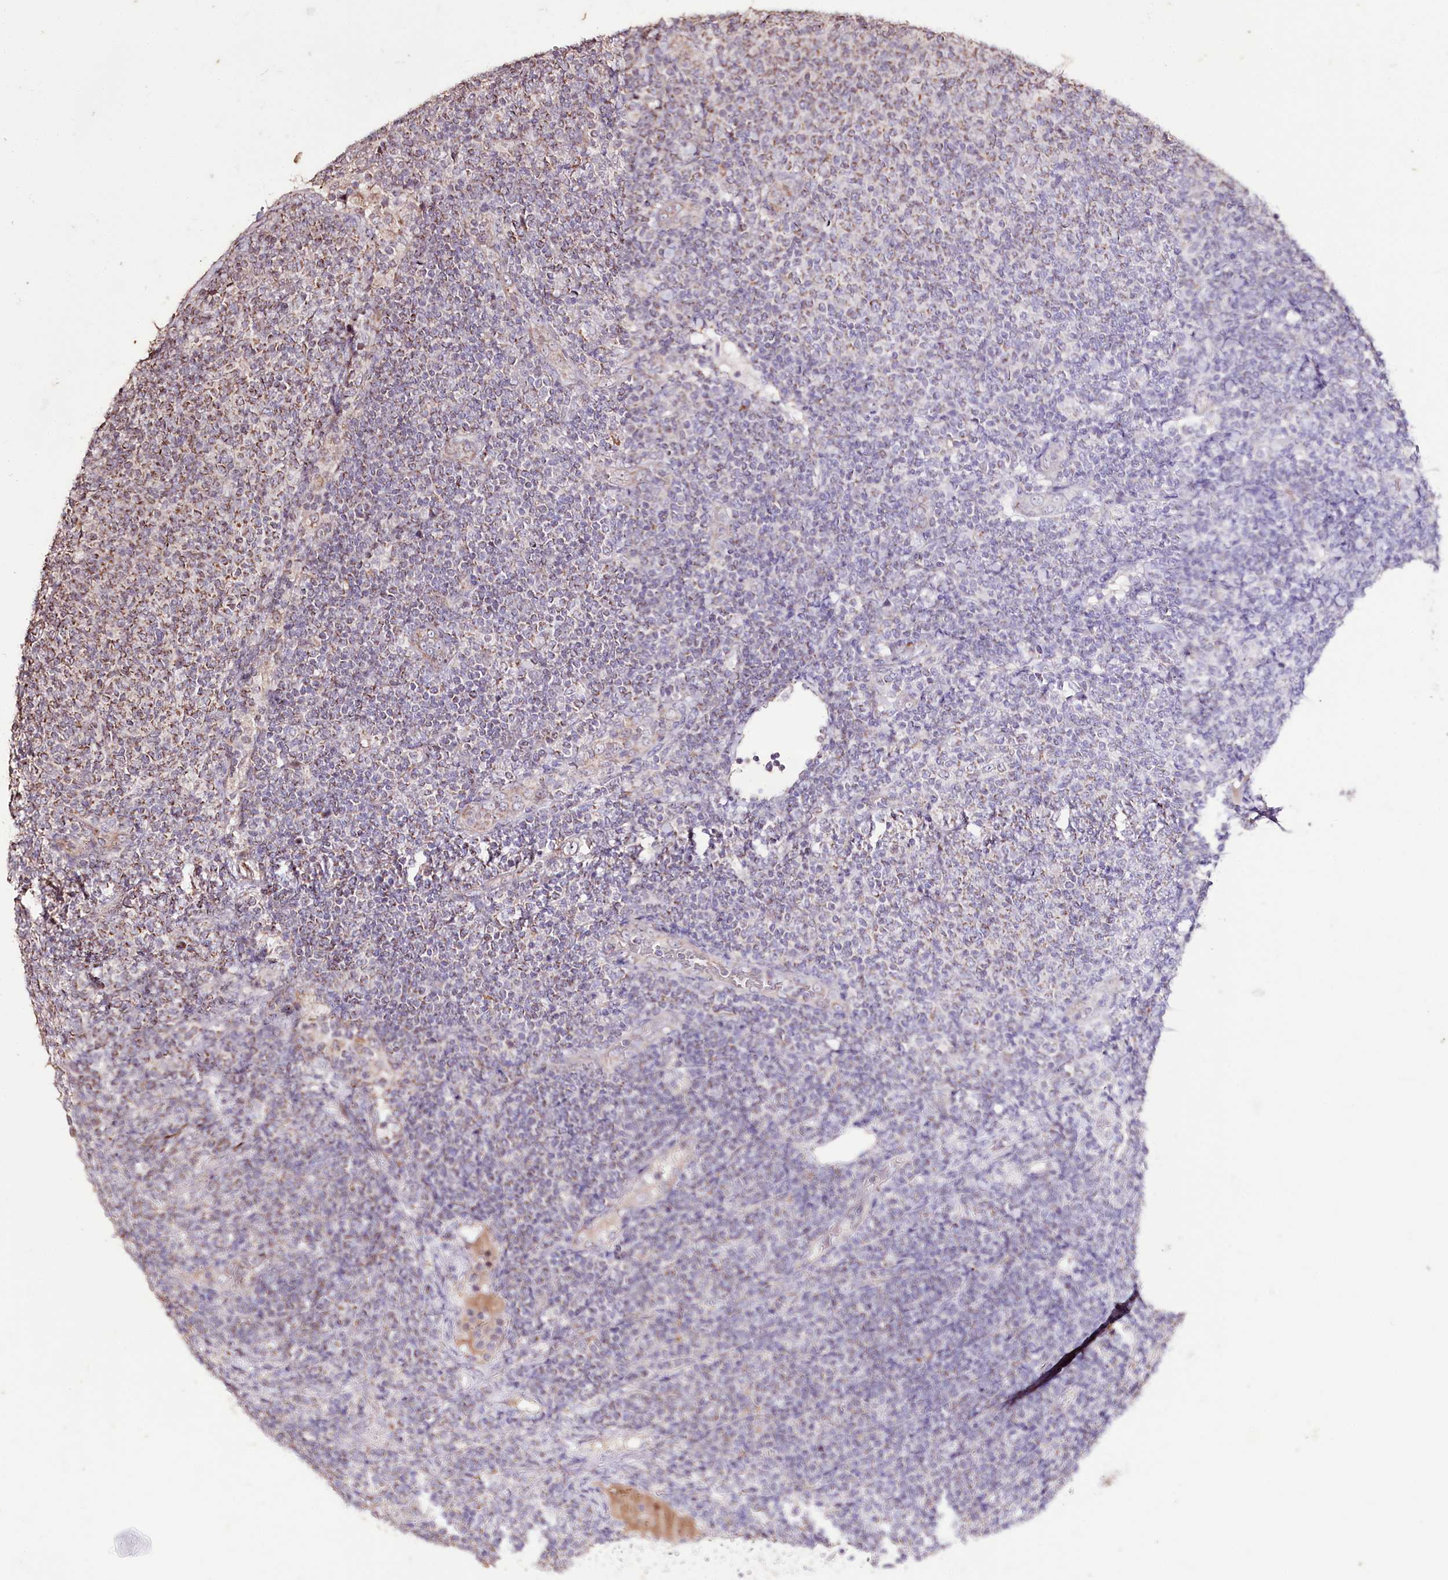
{"staining": {"intensity": "weak", "quantity": "25%-75%", "location": "cytoplasmic/membranous"}, "tissue": "lymphoma", "cell_type": "Tumor cells", "image_type": "cancer", "snomed": [{"axis": "morphology", "description": "Malignant lymphoma, non-Hodgkin's type, Low grade"}, {"axis": "topography", "description": "Lymph node"}], "caption": "A photomicrograph showing weak cytoplasmic/membranous positivity in about 25%-75% of tumor cells in malignant lymphoma, non-Hodgkin's type (low-grade), as visualized by brown immunohistochemical staining.", "gene": "CARD19", "patient": {"sex": "male", "age": 66}}